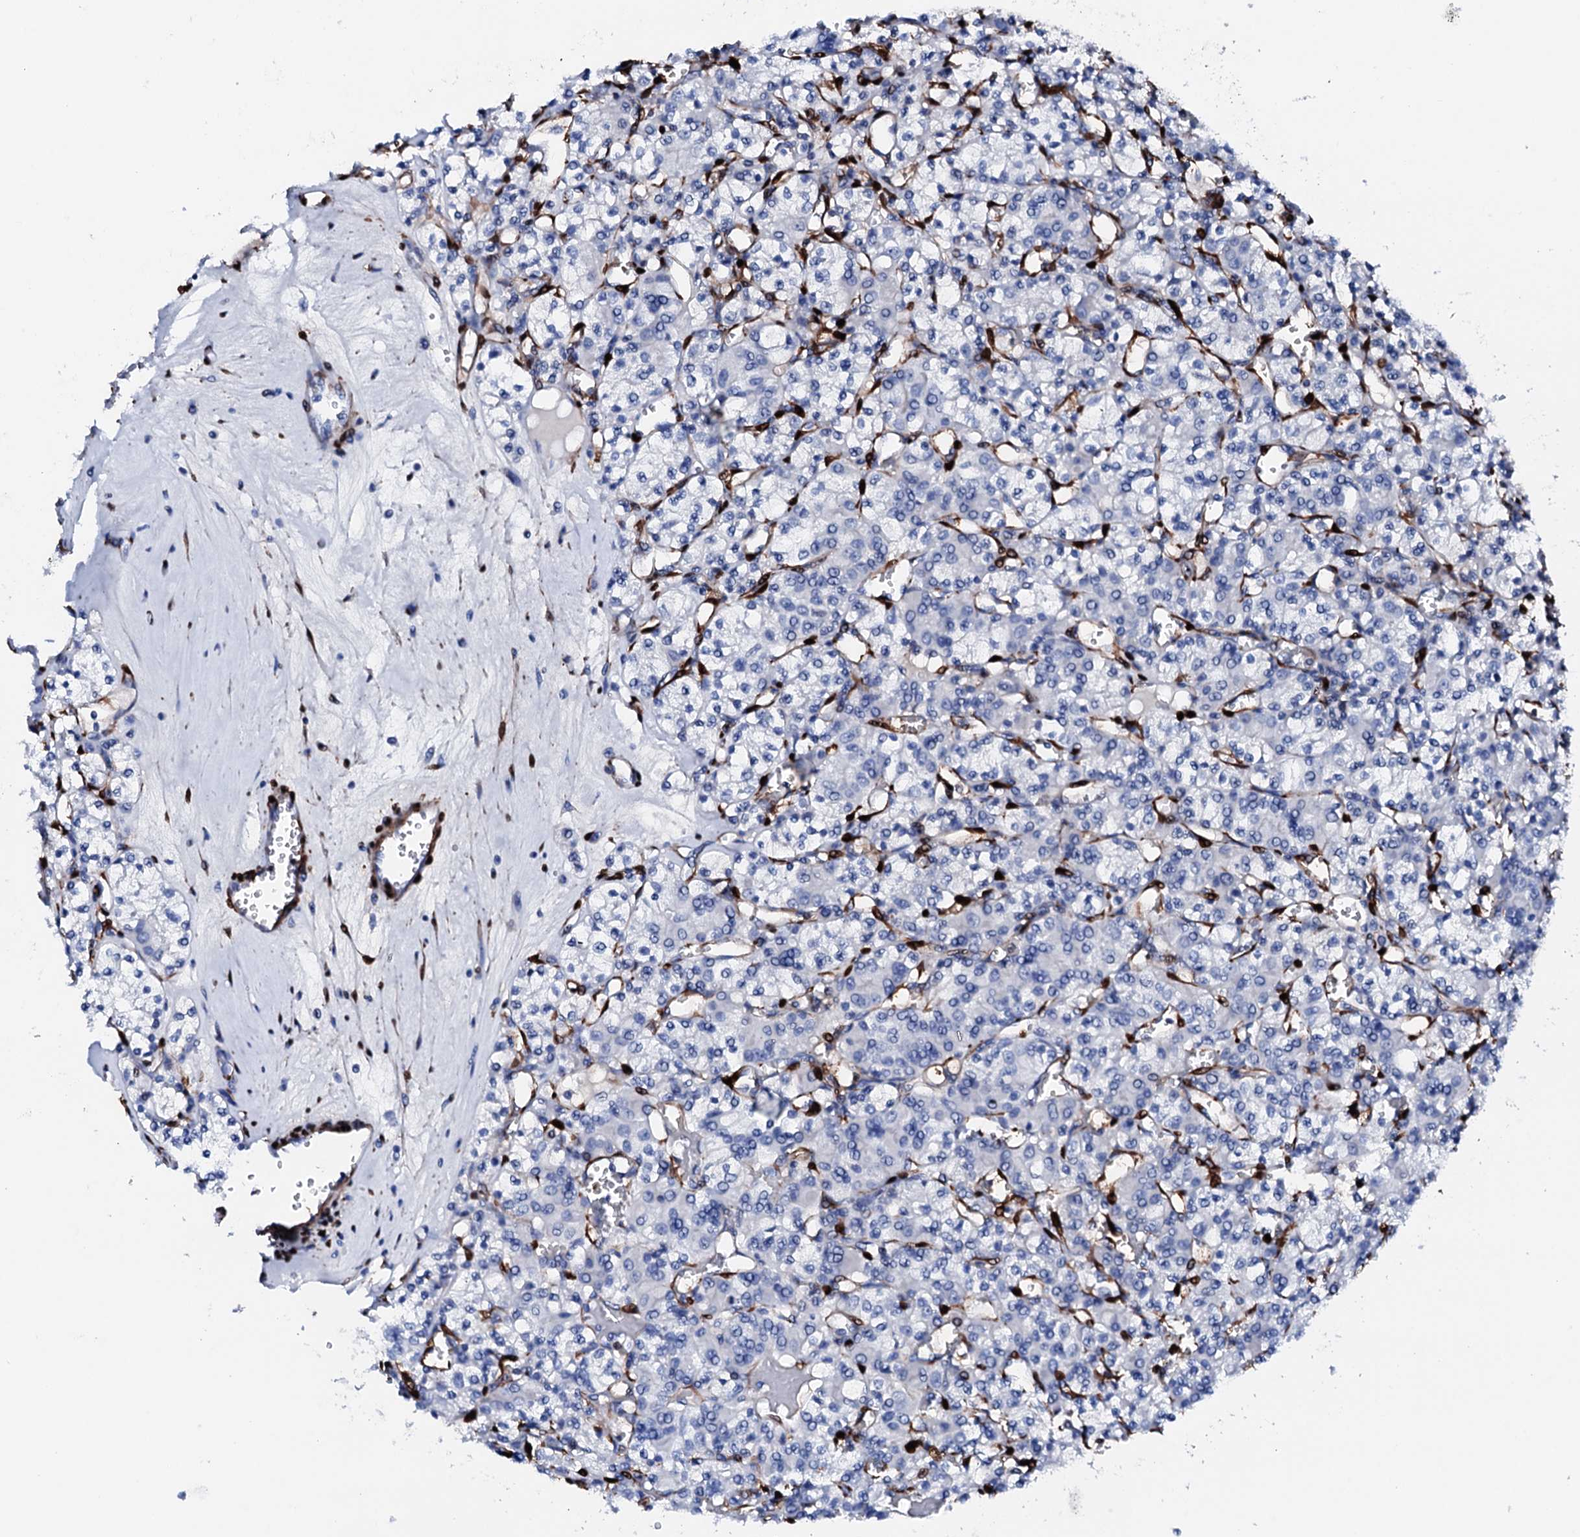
{"staining": {"intensity": "negative", "quantity": "none", "location": "none"}, "tissue": "renal cancer", "cell_type": "Tumor cells", "image_type": "cancer", "snomed": [{"axis": "morphology", "description": "Adenocarcinoma, NOS"}, {"axis": "topography", "description": "Kidney"}], "caption": "This histopathology image is of adenocarcinoma (renal) stained with IHC to label a protein in brown with the nuclei are counter-stained blue. There is no positivity in tumor cells.", "gene": "NRIP2", "patient": {"sex": "female", "age": 59}}